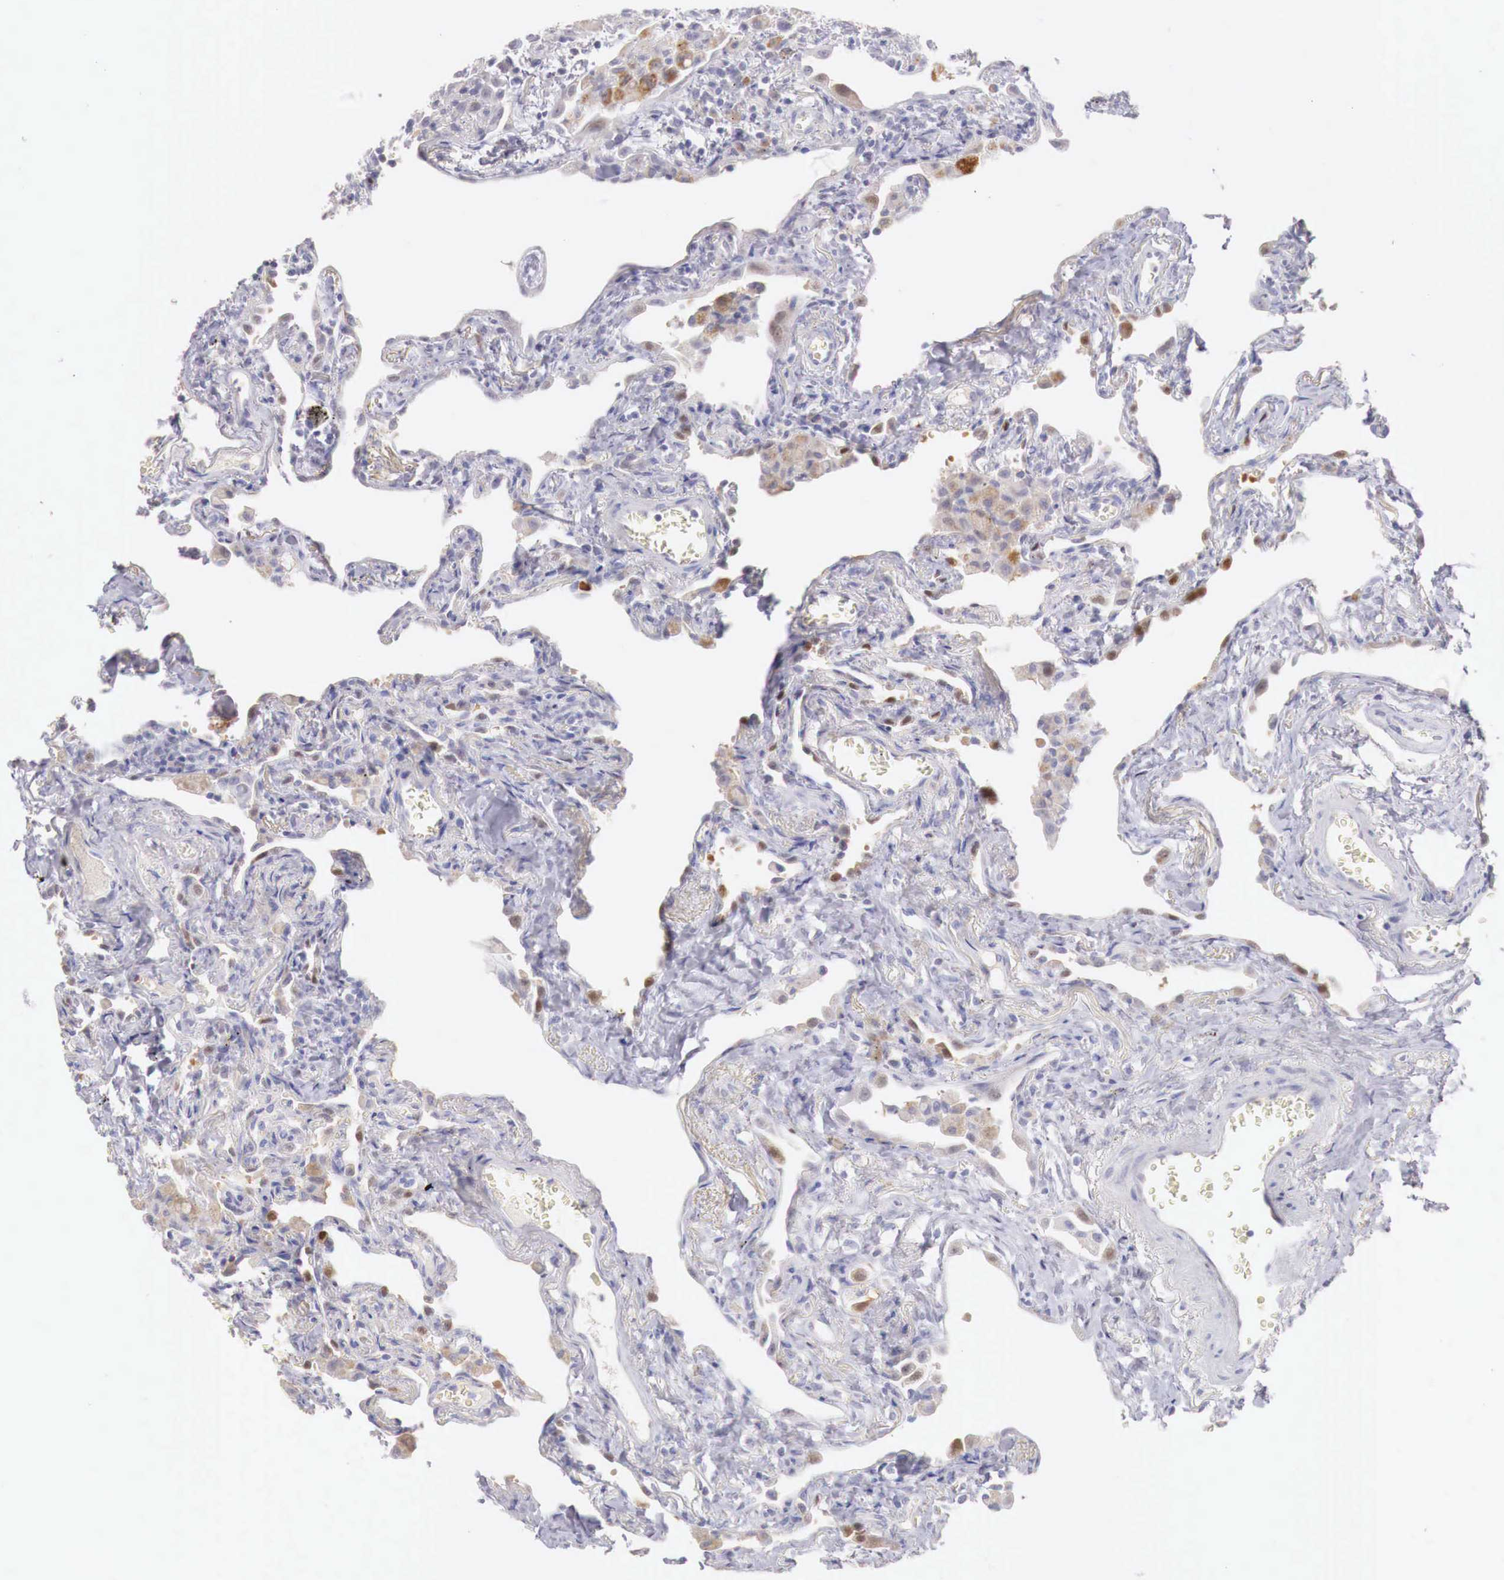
{"staining": {"intensity": "moderate", "quantity": "<25%", "location": "nuclear"}, "tissue": "lung", "cell_type": "Alveolar cells", "image_type": "normal", "snomed": [{"axis": "morphology", "description": "Normal tissue, NOS"}, {"axis": "topography", "description": "Lung"}], "caption": "Immunohistochemistry (IHC) photomicrograph of unremarkable lung: human lung stained using immunohistochemistry (IHC) displays low levels of moderate protein expression localized specifically in the nuclear of alveolar cells, appearing as a nuclear brown color.", "gene": "ITIH6", "patient": {"sex": "male", "age": 73}}